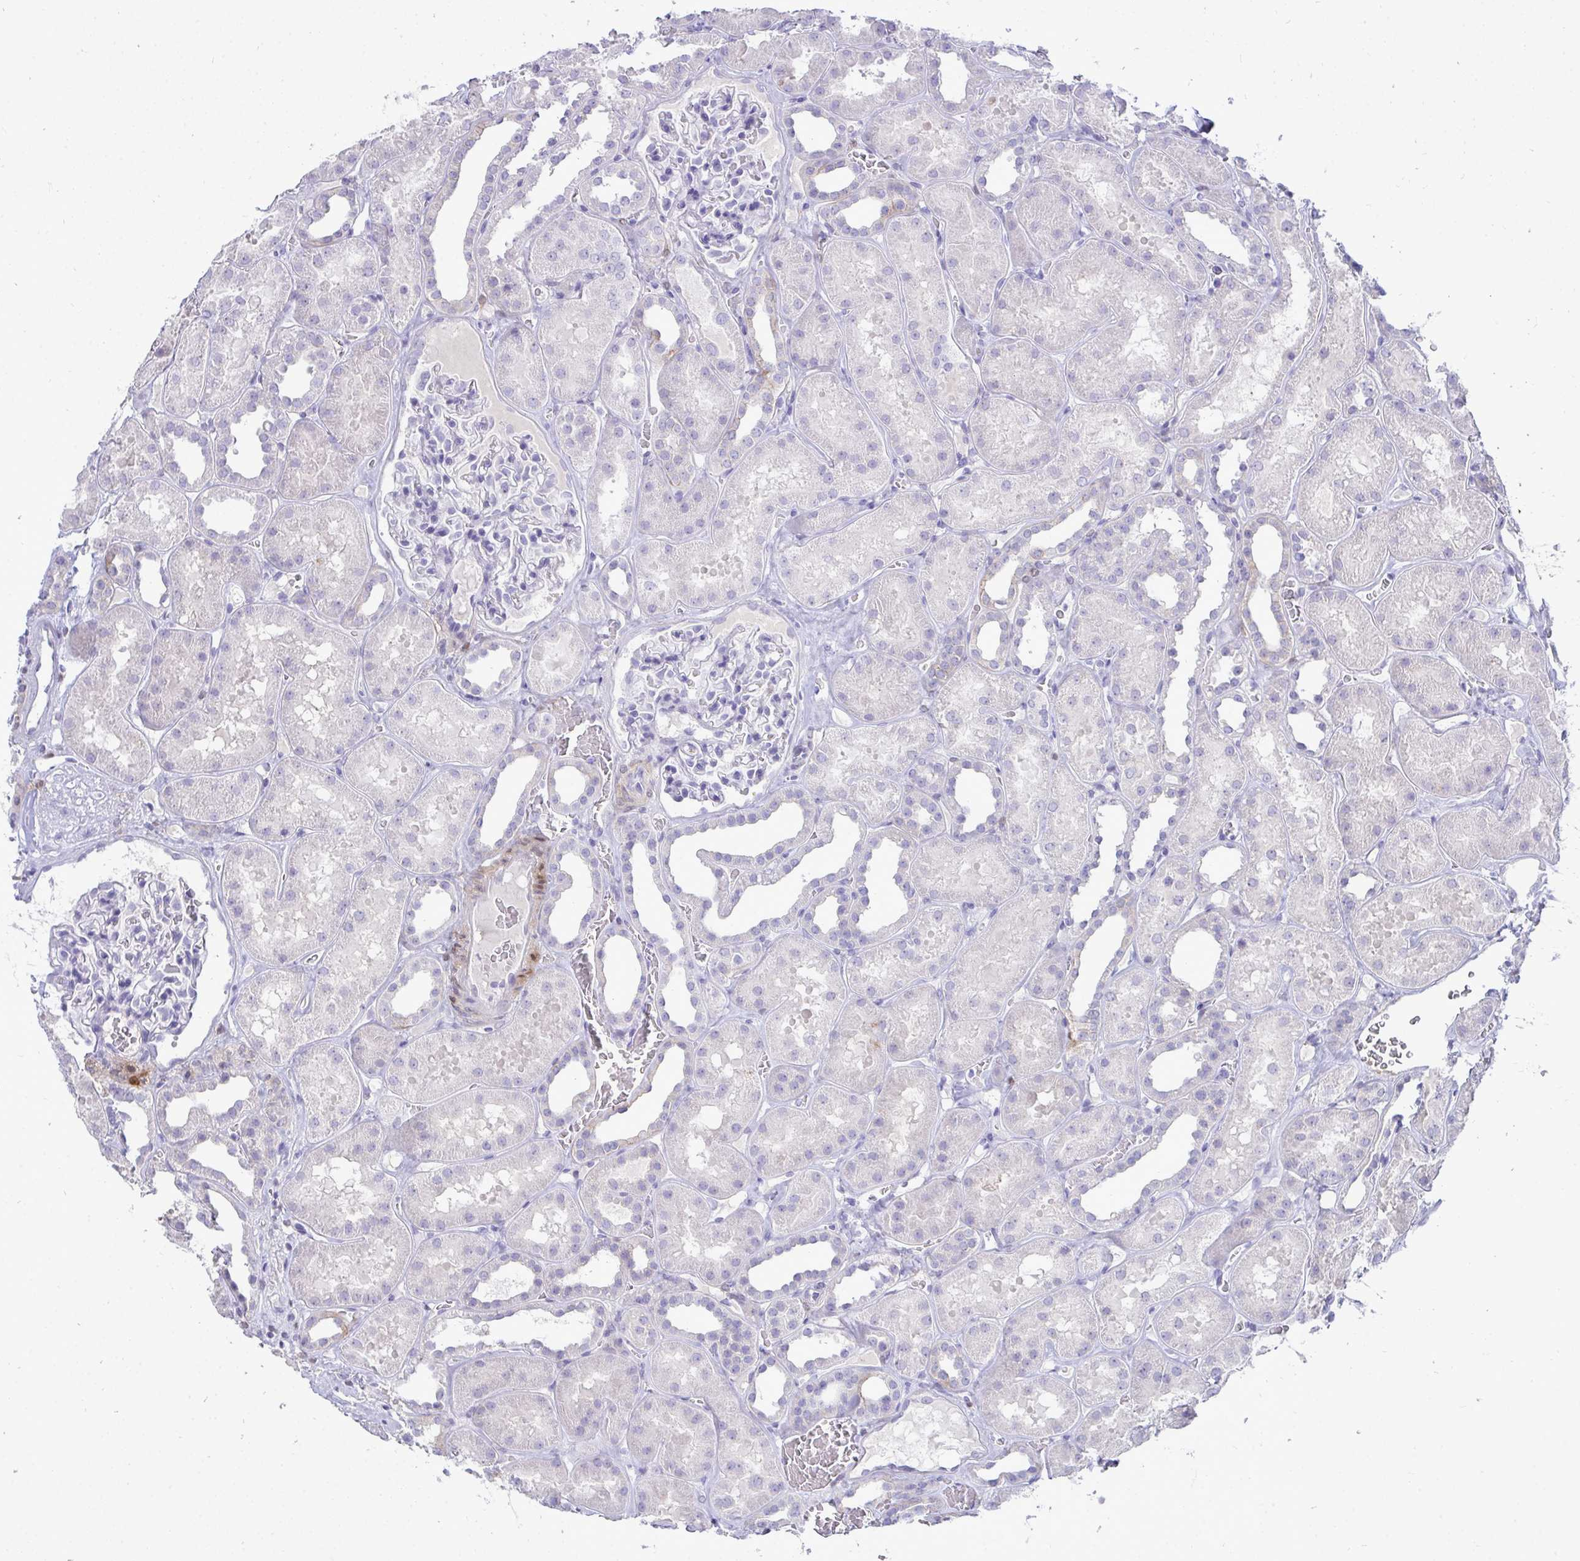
{"staining": {"intensity": "negative", "quantity": "none", "location": "none"}, "tissue": "kidney", "cell_type": "Cells in glomeruli", "image_type": "normal", "snomed": [{"axis": "morphology", "description": "Normal tissue, NOS"}, {"axis": "topography", "description": "Kidney"}], "caption": "IHC of unremarkable human kidney reveals no expression in cells in glomeruli.", "gene": "HSPB6", "patient": {"sex": "female", "age": 41}}